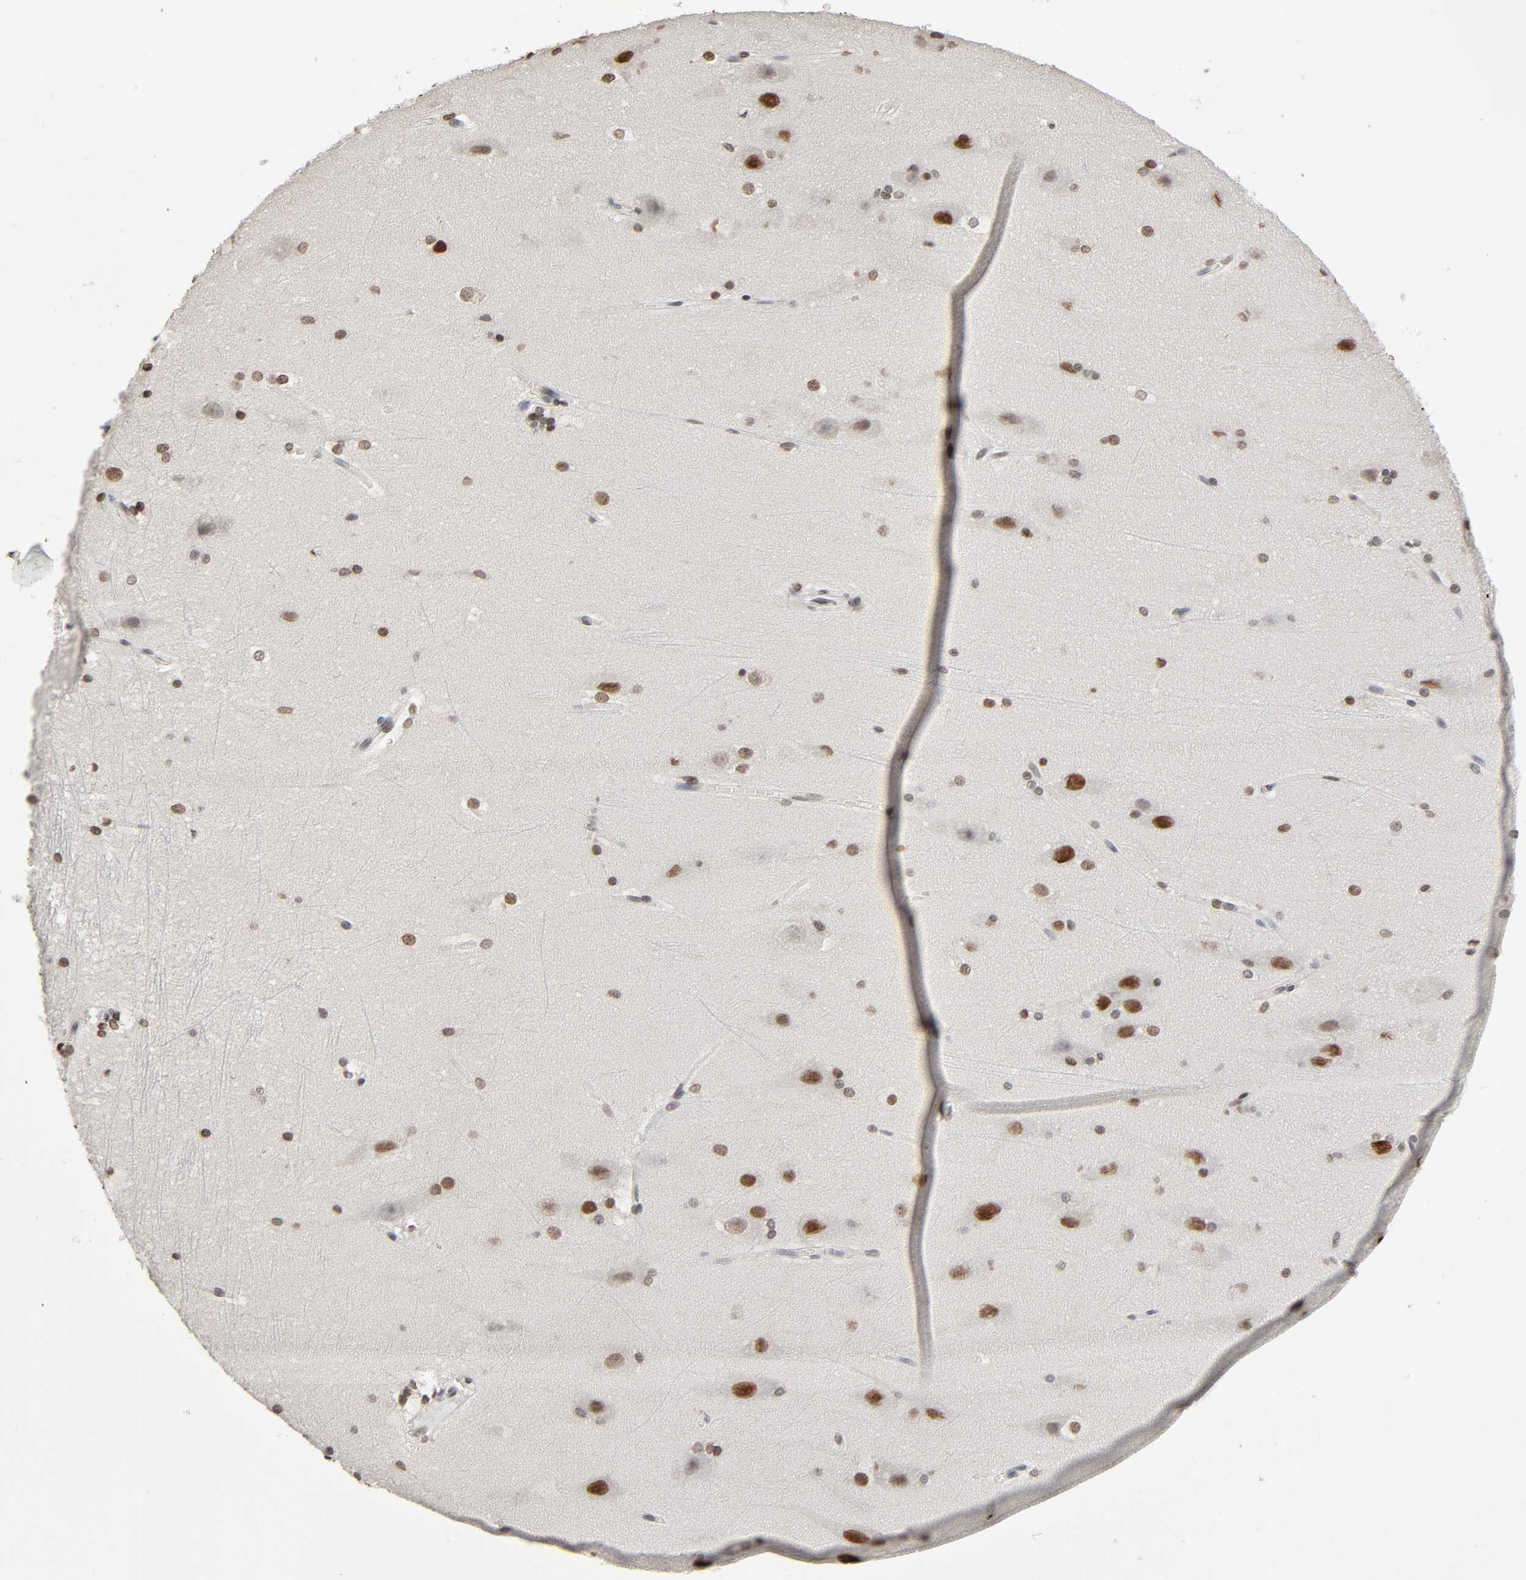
{"staining": {"intensity": "moderate", "quantity": "25%-75%", "location": "nuclear"}, "tissue": "hippocampus", "cell_type": "Glial cells", "image_type": "normal", "snomed": [{"axis": "morphology", "description": "Normal tissue, NOS"}, {"axis": "topography", "description": "Hippocampus"}], "caption": "Approximately 25%-75% of glial cells in benign human hippocampus display moderate nuclear protein expression as visualized by brown immunohistochemical staining.", "gene": "STK4", "patient": {"sex": "female", "age": 19}}